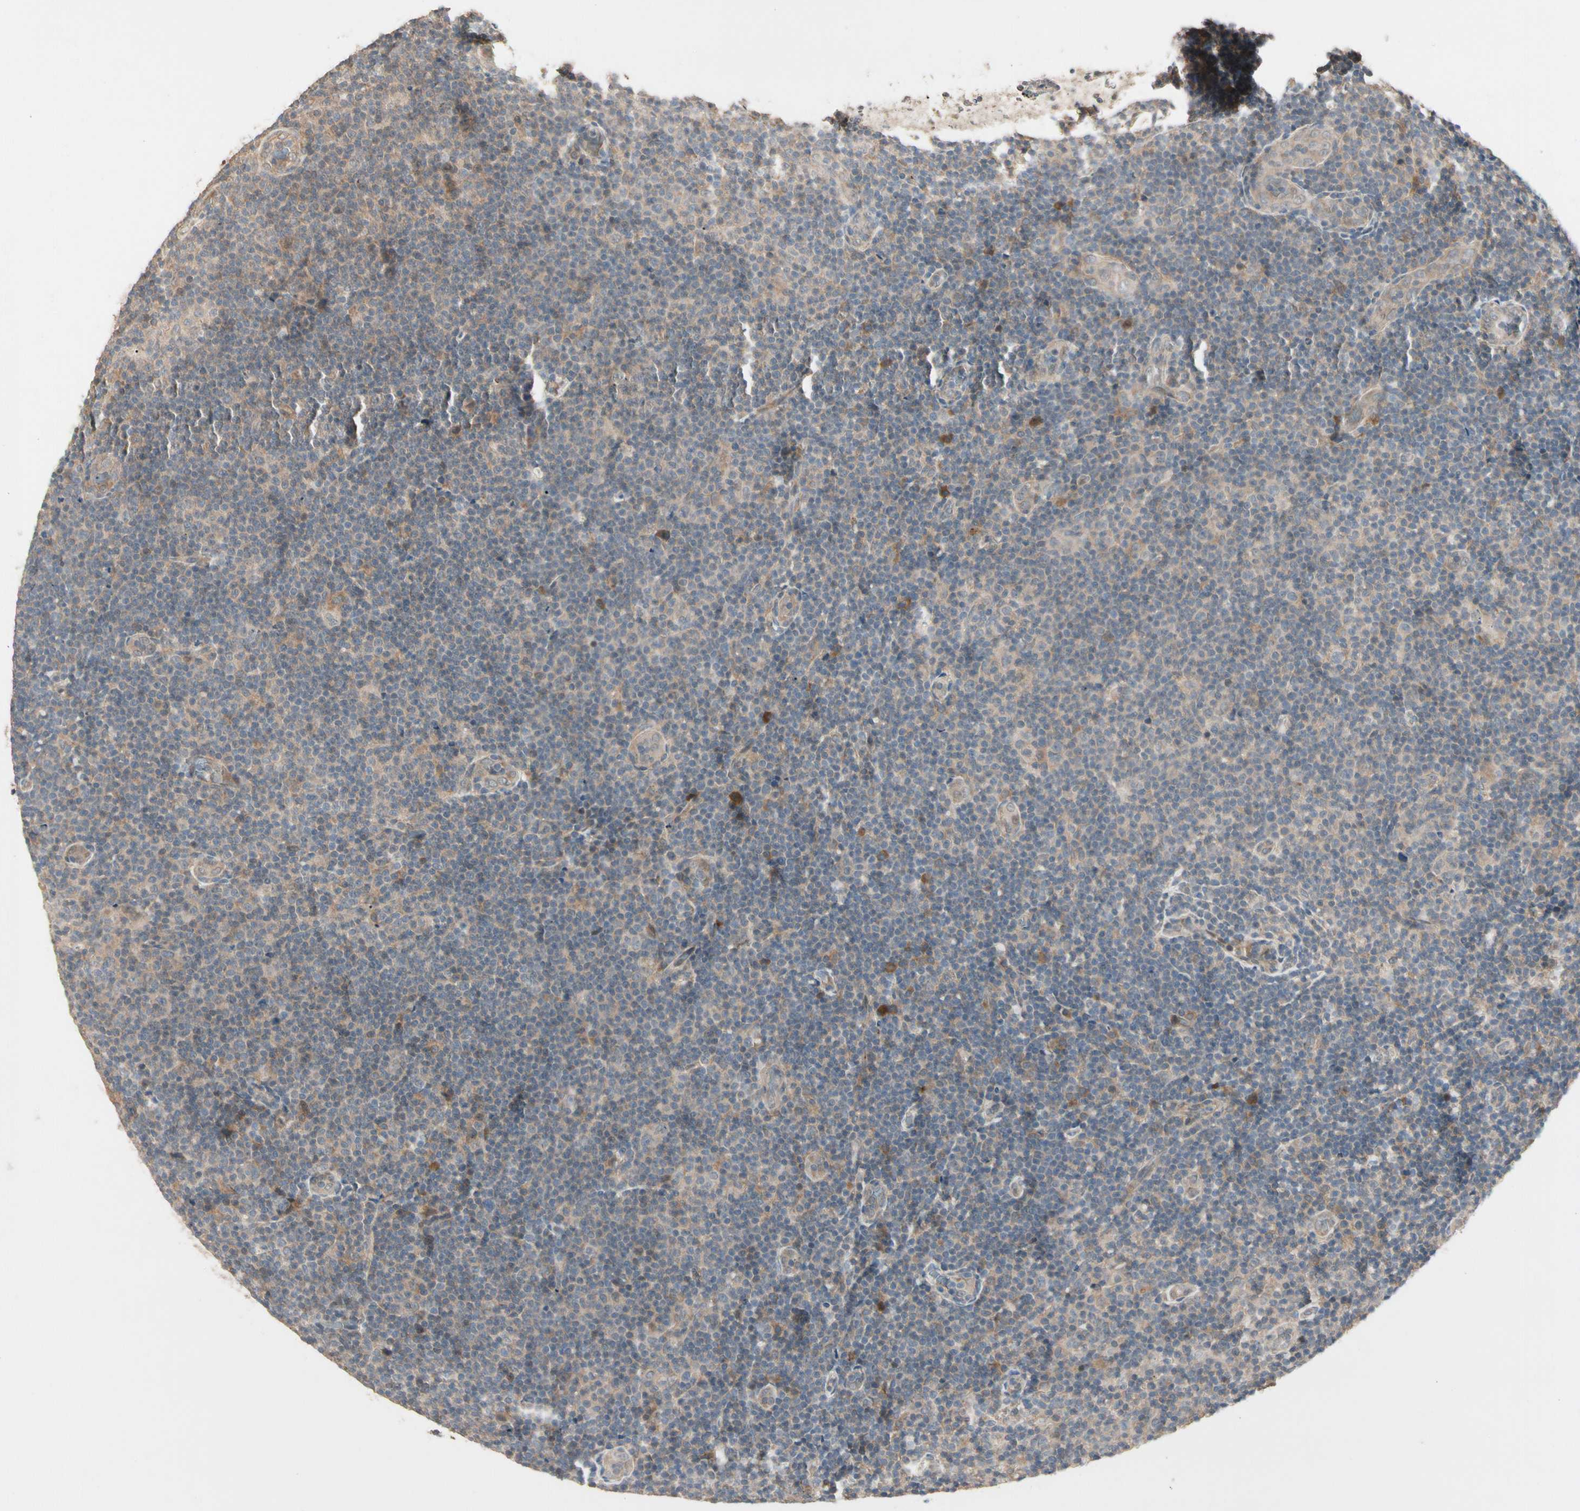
{"staining": {"intensity": "weak", "quantity": ">75%", "location": "cytoplasmic/membranous"}, "tissue": "lymphoma", "cell_type": "Tumor cells", "image_type": "cancer", "snomed": [{"axis": "morphology", "description": "Malignant lymphoma, non-Hodgkin's type, Low grade"}, {"axis": "topography", "description": "Lymph node"}], "caption": "A brown stain labels weak cytoplasmic/membranous staining of a protein in human lymphoma tumor cells. (IHC, brightfield microscopy, high magnification).", "gene": "ATG4C", "patient": {"sex": "male", "age": 83}}